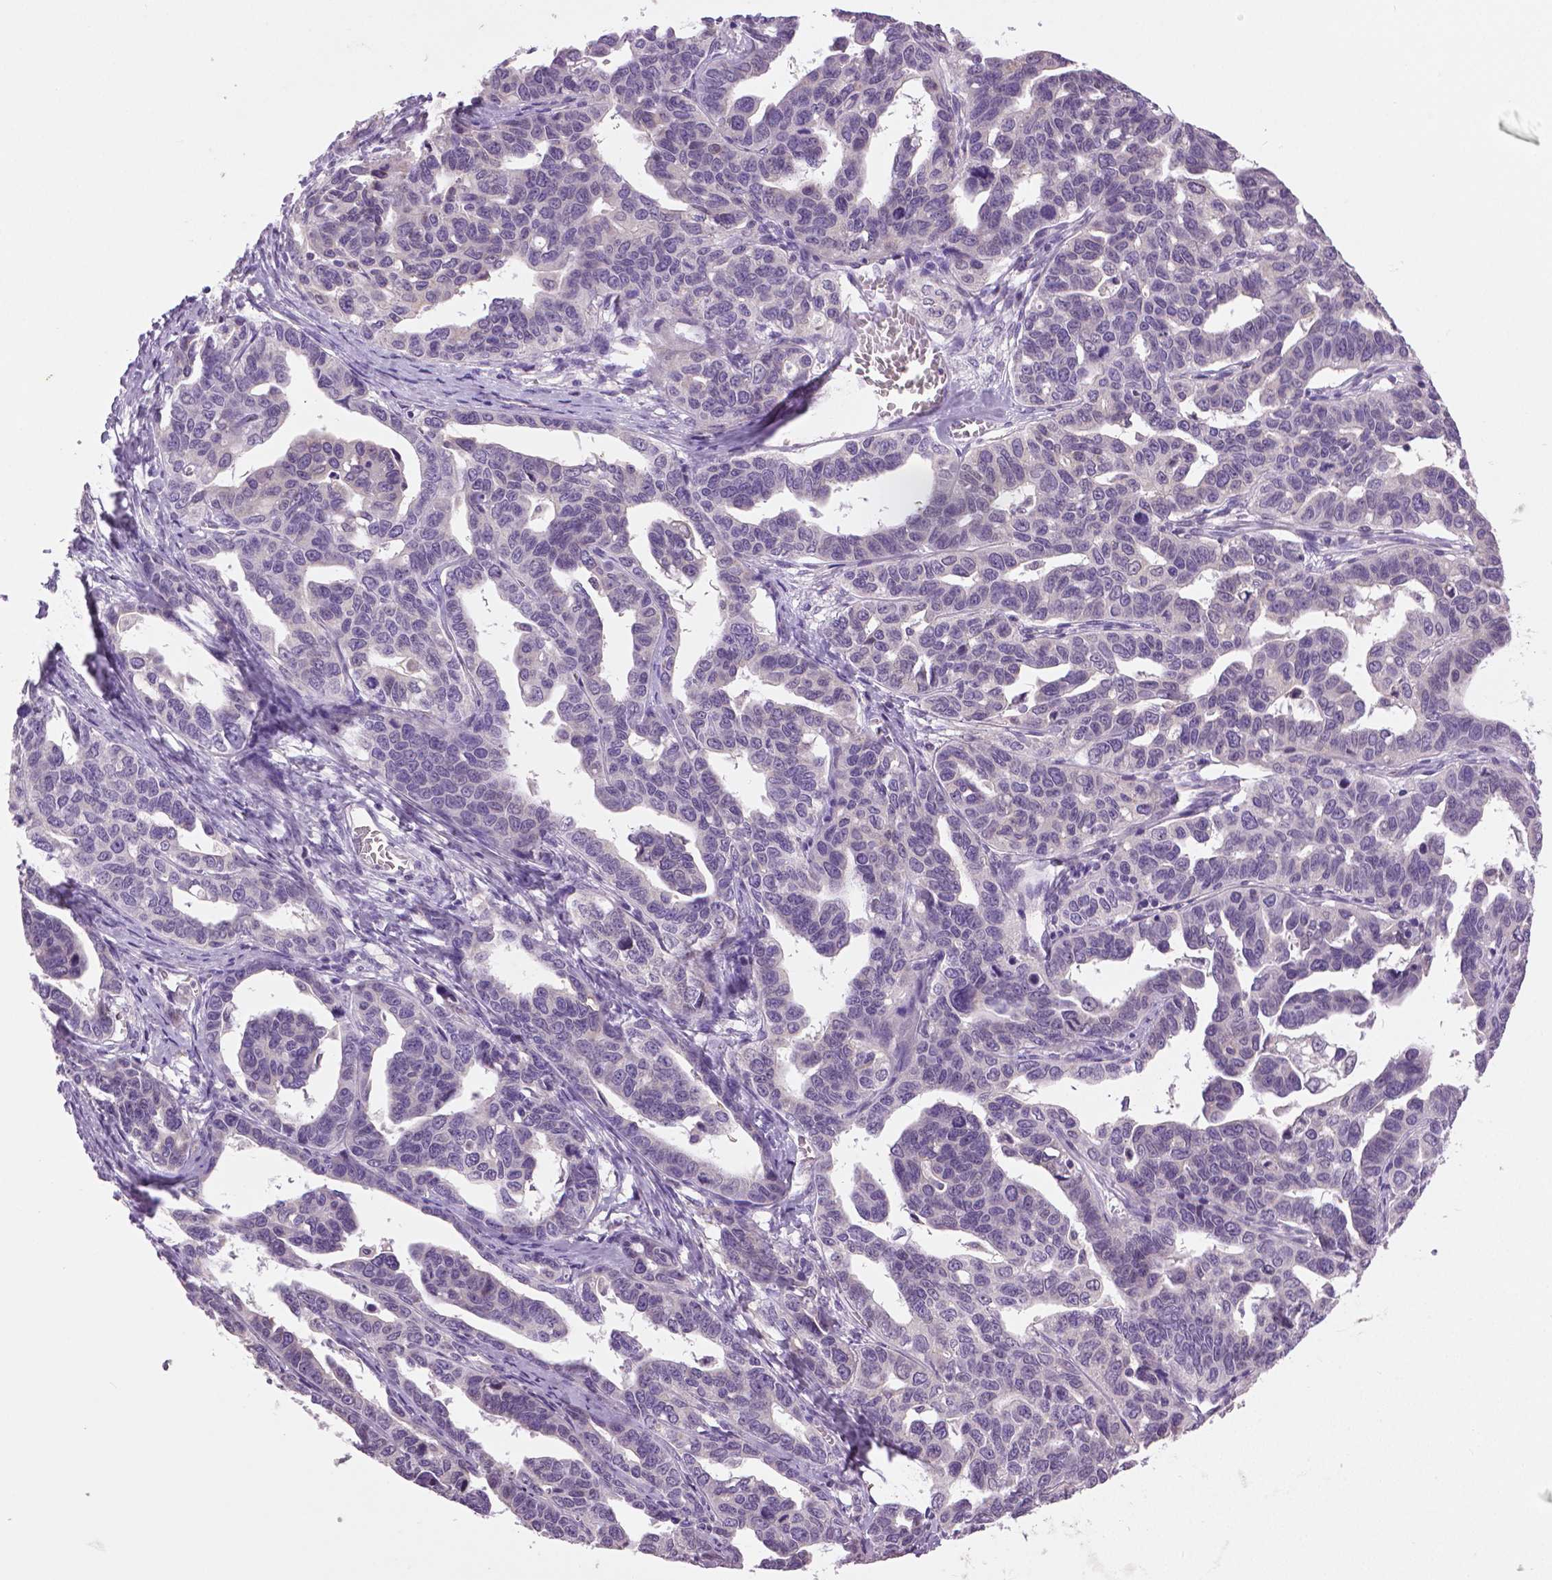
{"staining": {"intensity": "negative", "quantity": "none", "location": "none"}, "tissue": "ovarian cancer", "cell_type": "Tumor cells", "image_type": "cancer", "snomed": [{"axis": "morphology", "description": "Cystadenocarcinoma, serous, NOS"}, {"axis": "topography", "description": "Ovary"}], "caption": "Immunohistochemical staining of human serous cystadenocarcinoma (ovarian) reveals no significant expression in tumor cells.", "gene": "DNAH12", "patient": {"sex": "female", "age": 69}}